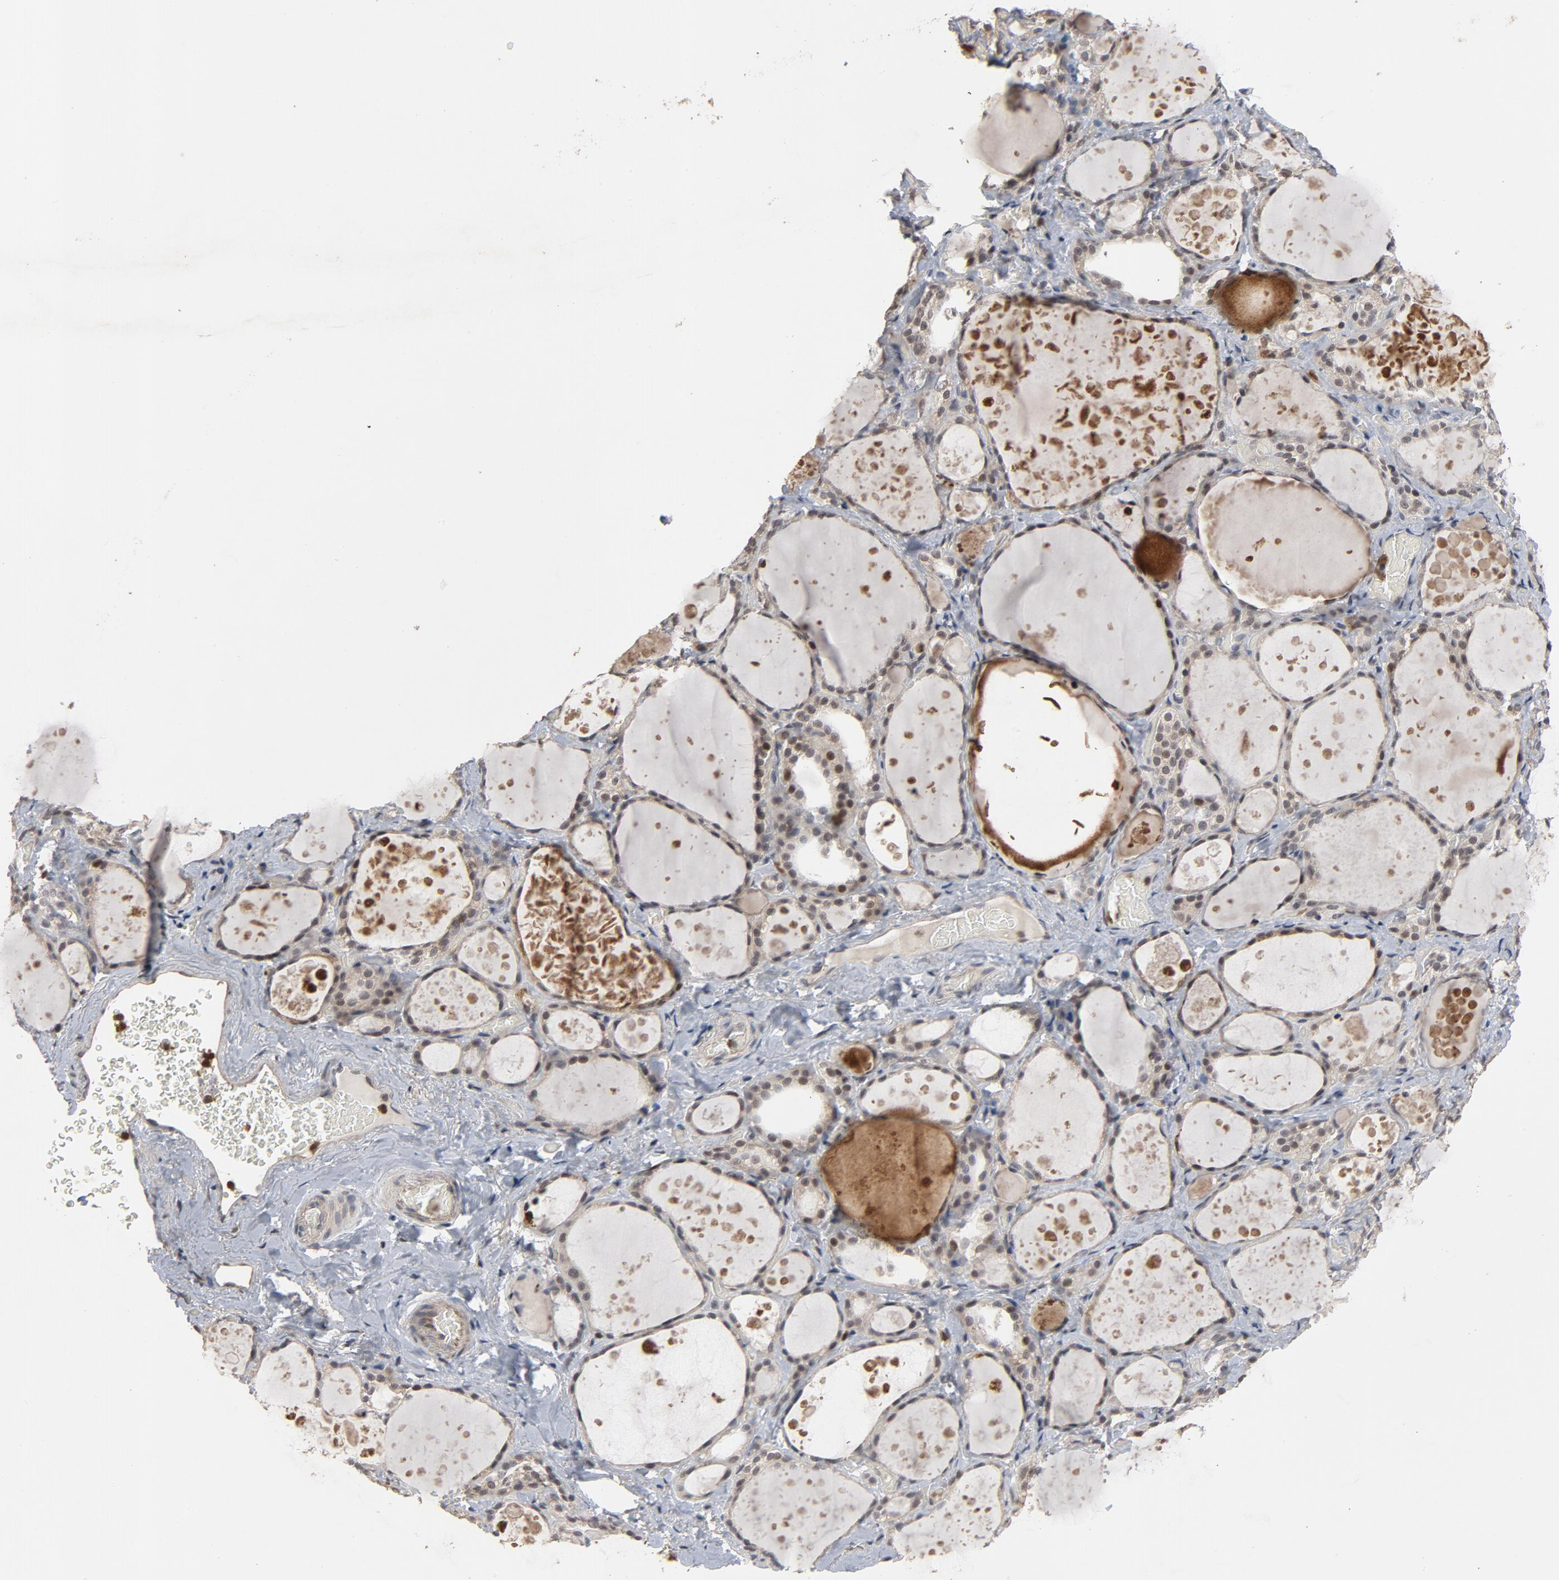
{"staining": {"intensity": "moderate", "quantity": "25%-75%", "location": "nuclear"}, "tissue": "thyroid gland", "cell_type": "Glandular cells", "image_type": "normal", "snomed": [{"axis": "morphology", "description": "Normal tissue, NOS"}, {"axis": "topography", "description": "Thyroid gland"}], "caption": "The histopathology image displays a brown stain indicating the presence of a protein in the nuclear of glandular cells in thyroid gland.", "gene": "RTL5", "patient": {"sex": "female", "age": 75}}